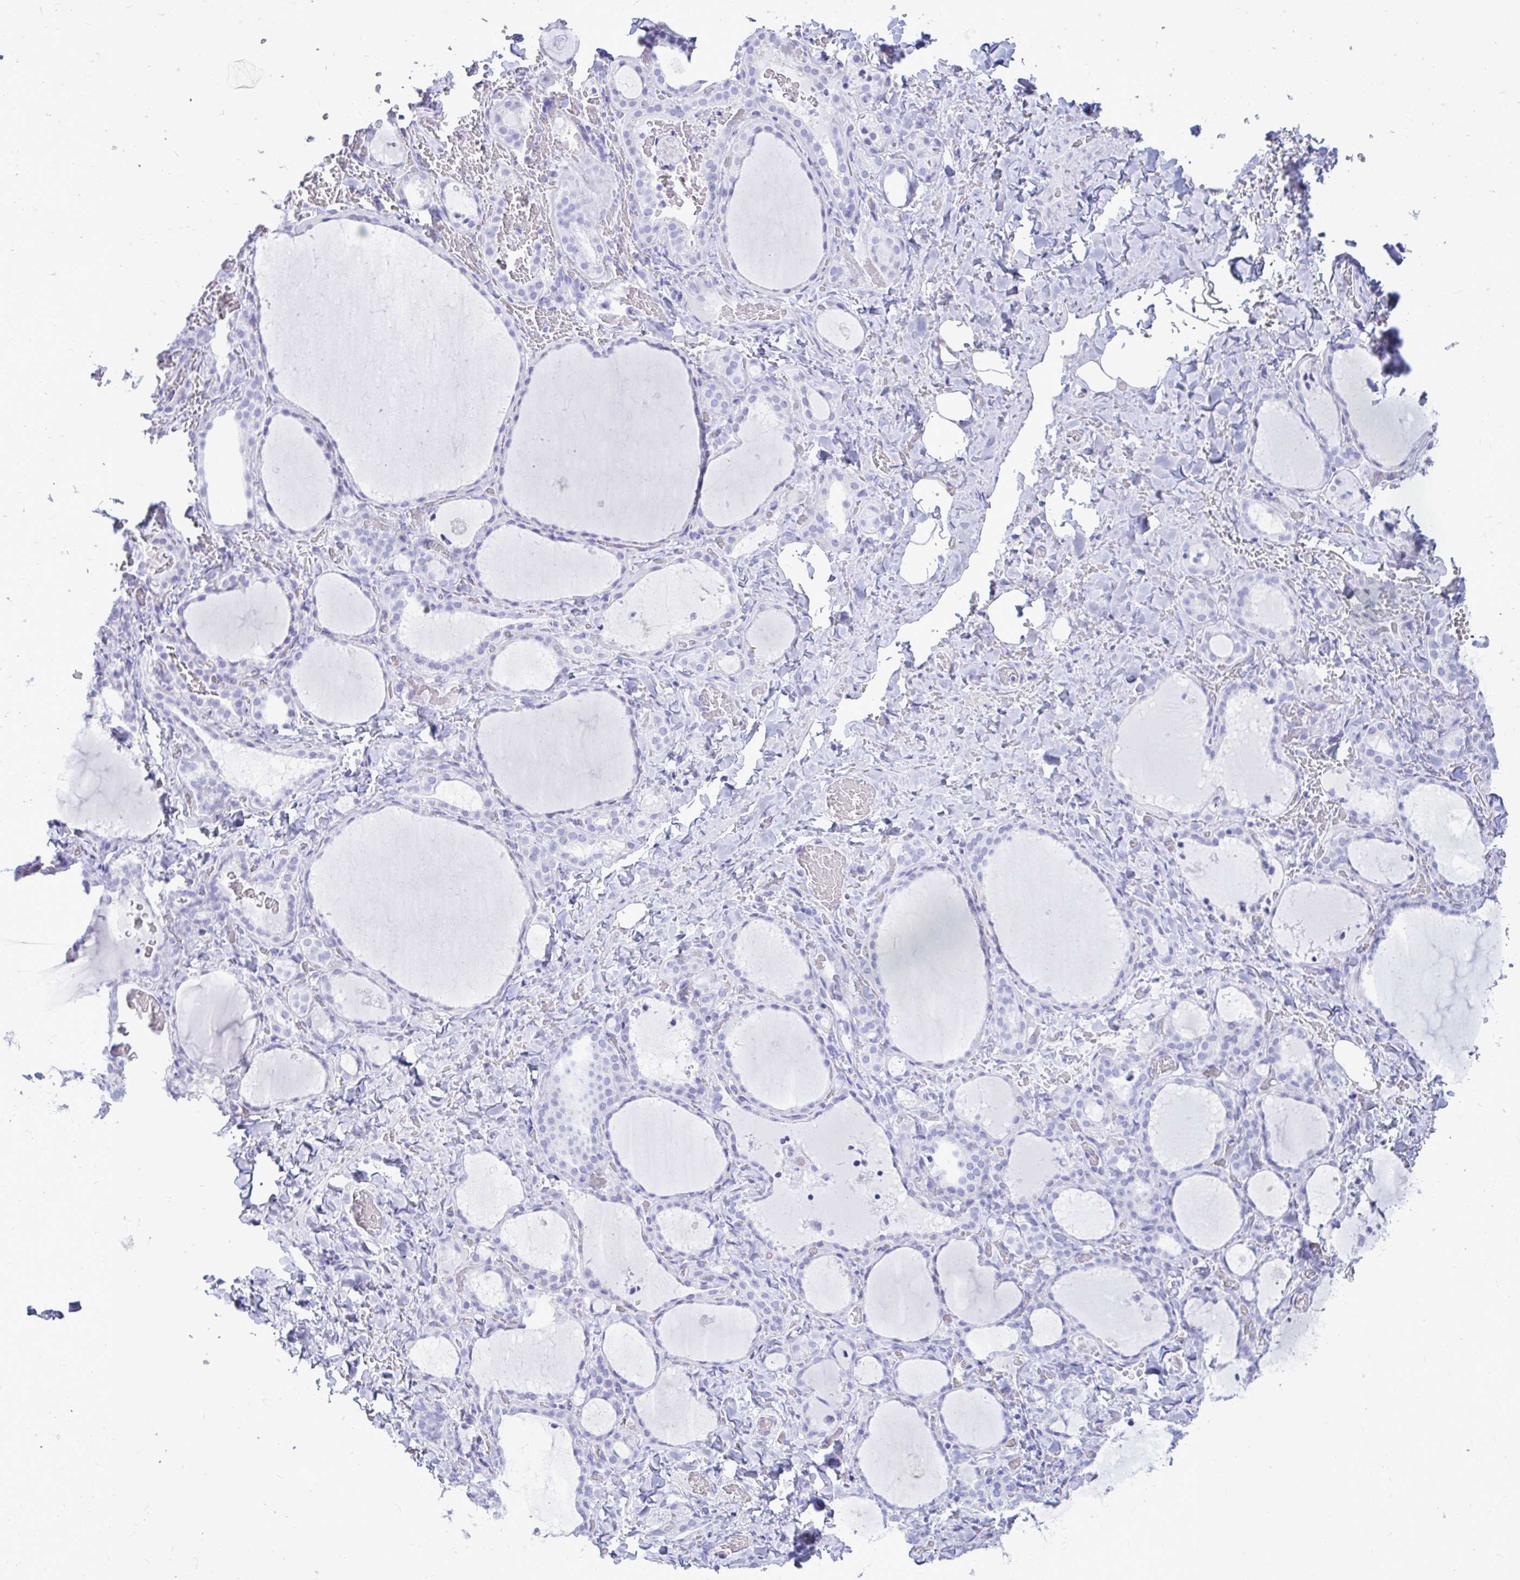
{"staining": {"intensity": "negative", "quantity": "none", "location": "none"}, "tissue": "thyroid gland", "cell_type": "Glandular cells", "image_type": "normal", "snomed": [{"axis": "morphology", "description": "Normal tissue, NOS"}, {"axis": "topography", "description": "Thyroid gland"}], "caption": "Immunohistochemical staining of benign human thyroid gland displays no significant positivity in glandular cells. (IHC, brightfield microscopy, high magnification).", "gene": "OR10R2", "patient": {"sex": "female", "age": 22}}